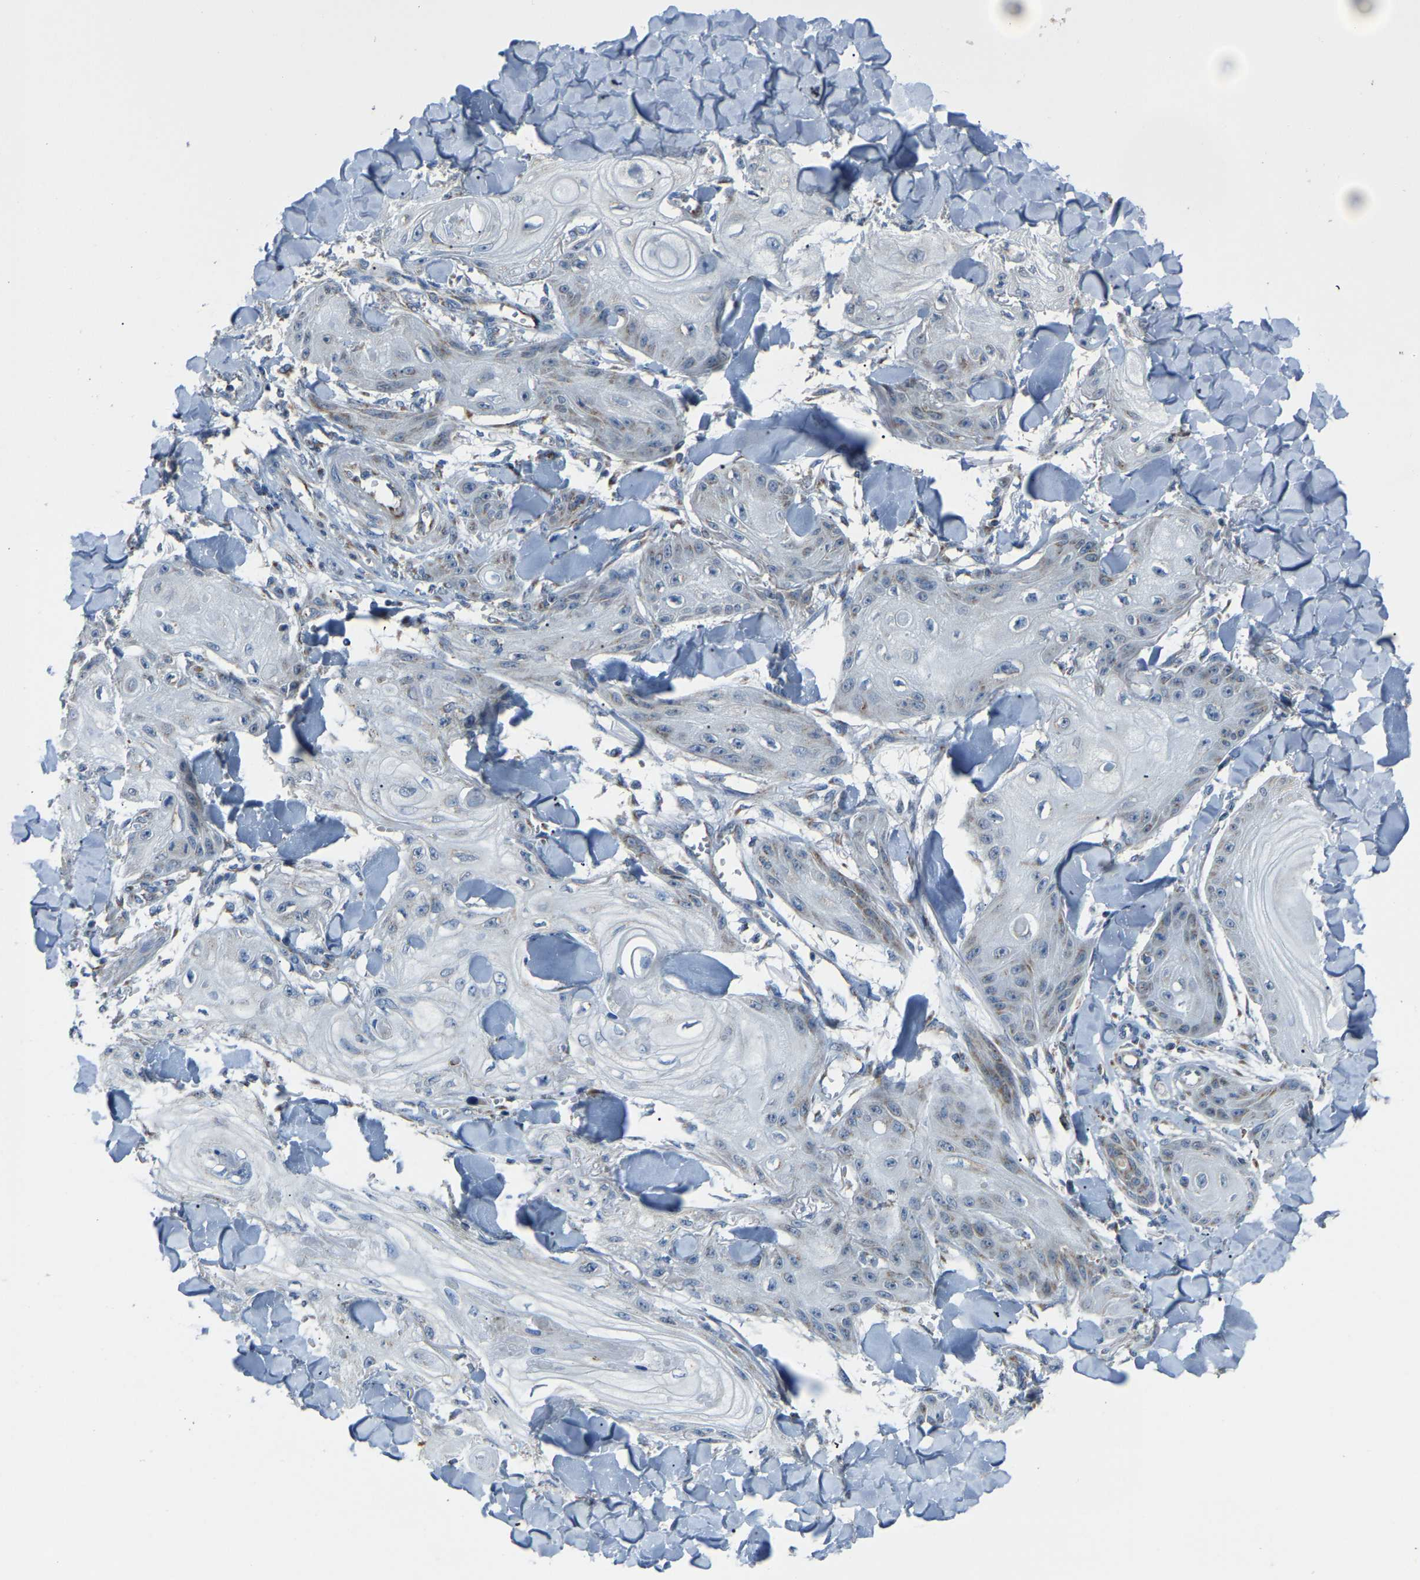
{"staining": {"intensity": "negative", "quantity": "none", "location": "none"}, "tissue": "skin cancer", "cell_type": "Tumor cells", "image_type": "cancer", "snomed": [{"axis": "morphology", "description": "Squamous cell carcinoma, NOS"}, {"axis": "topography", "description": "Skin"}], "caption": "Skin cancer was stained to show a protein in brown. There is no significant positivity in tumor cells.", "gene": "CANT1", "patient": {"sex": "male", "age": 74}}